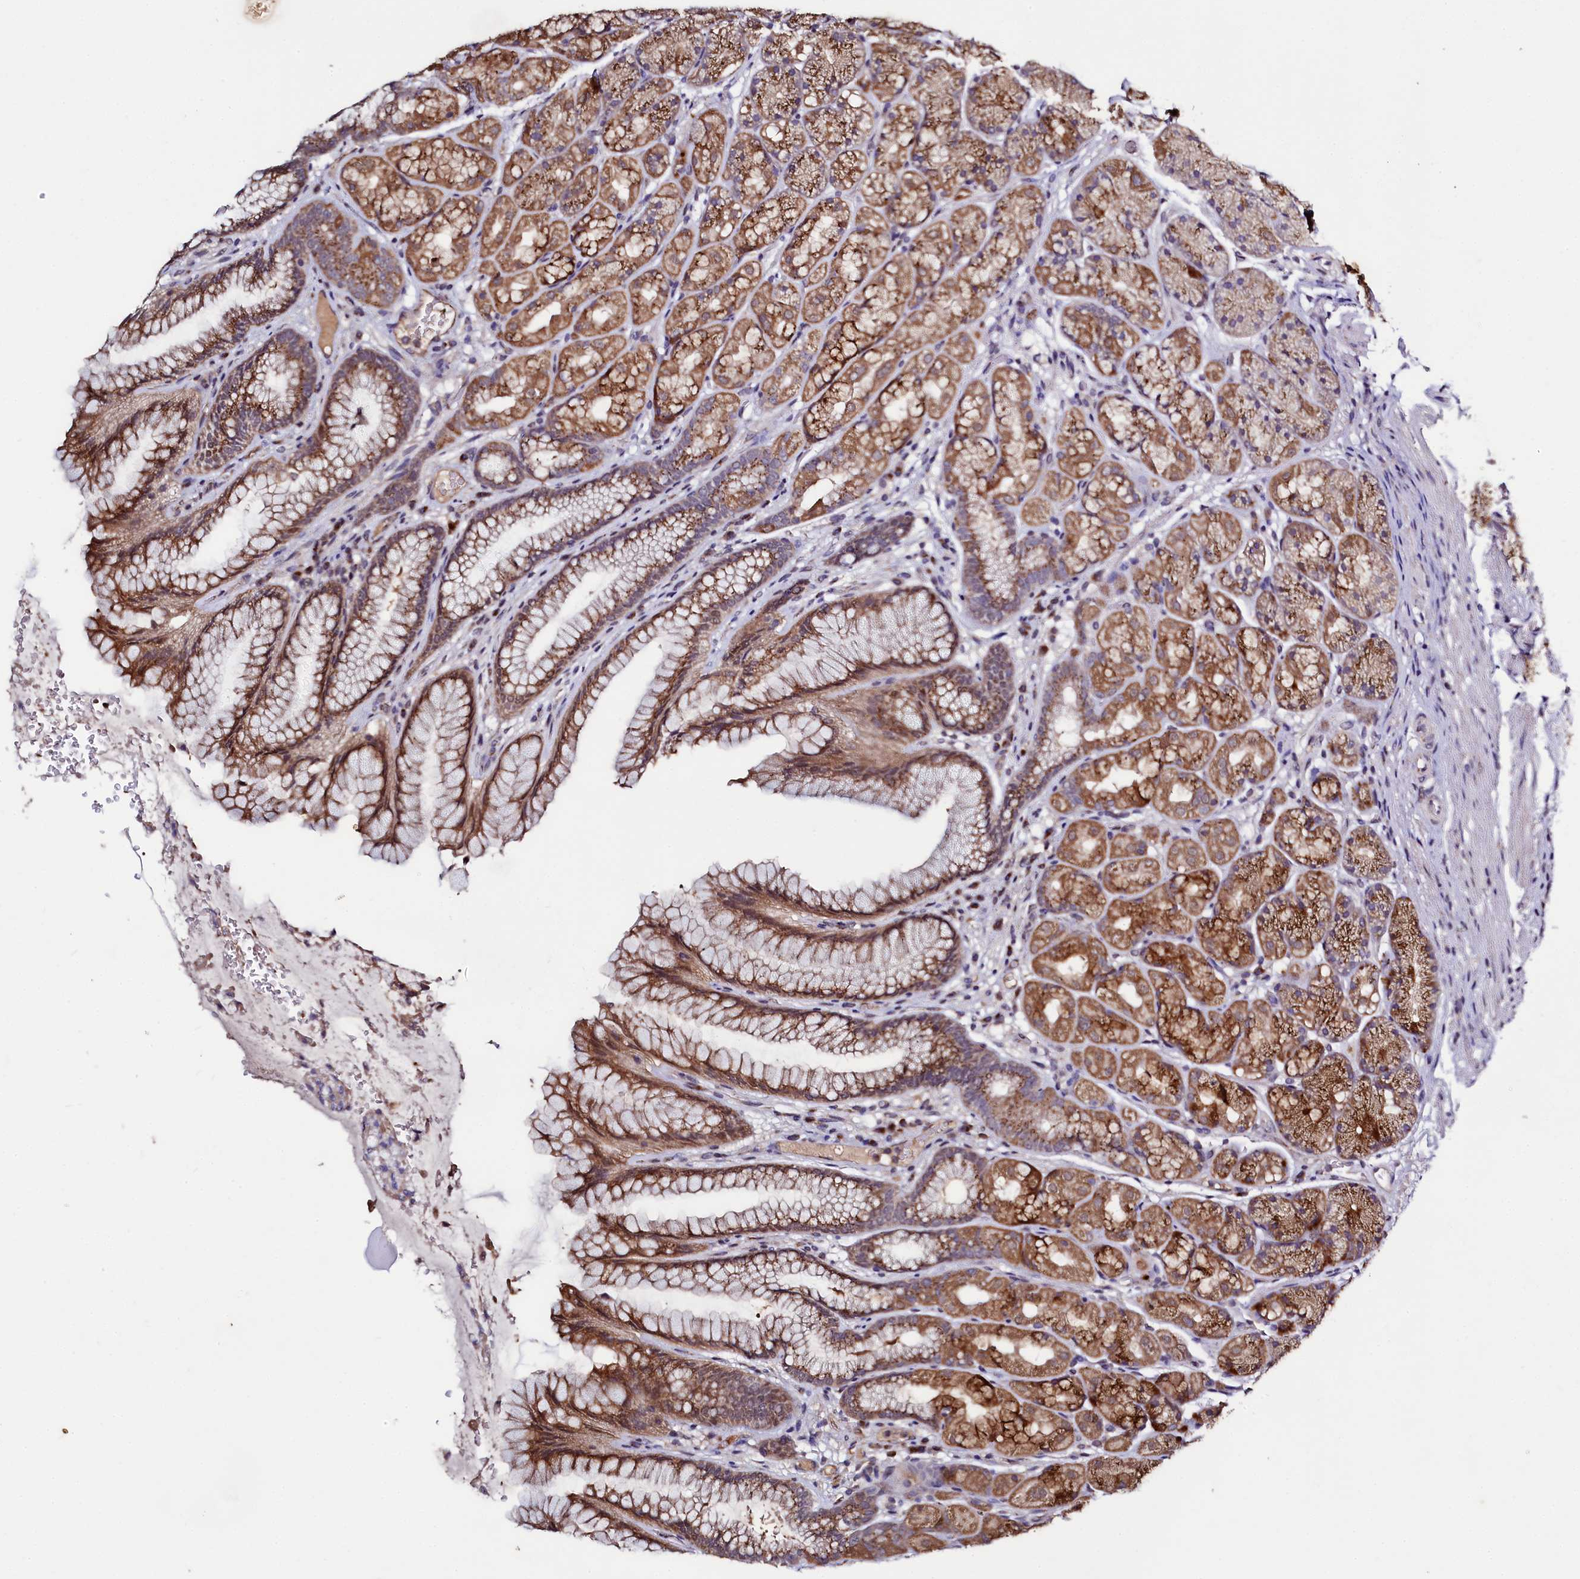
{"staining": {"intensity": "moderate", "quantity": ">75%", "location": "cytoplasmic/membranous"}, "tissue": "stomach", "cell_type": "Glandular cells", "image_type": "normal", "snomed": [{"axis": "morphology", "description": "Normal tissue, NOS"}, {"axis": "topography", "description": "Stomach"}], "caption": "This photomicrograph shows IHC staining of benign human stomach, with medium moderate cytoplasmic/membranous expression in about >75% of glandular cells.", "gene": "SEC24C", "patient": {"sex": "male", "age": 63}}